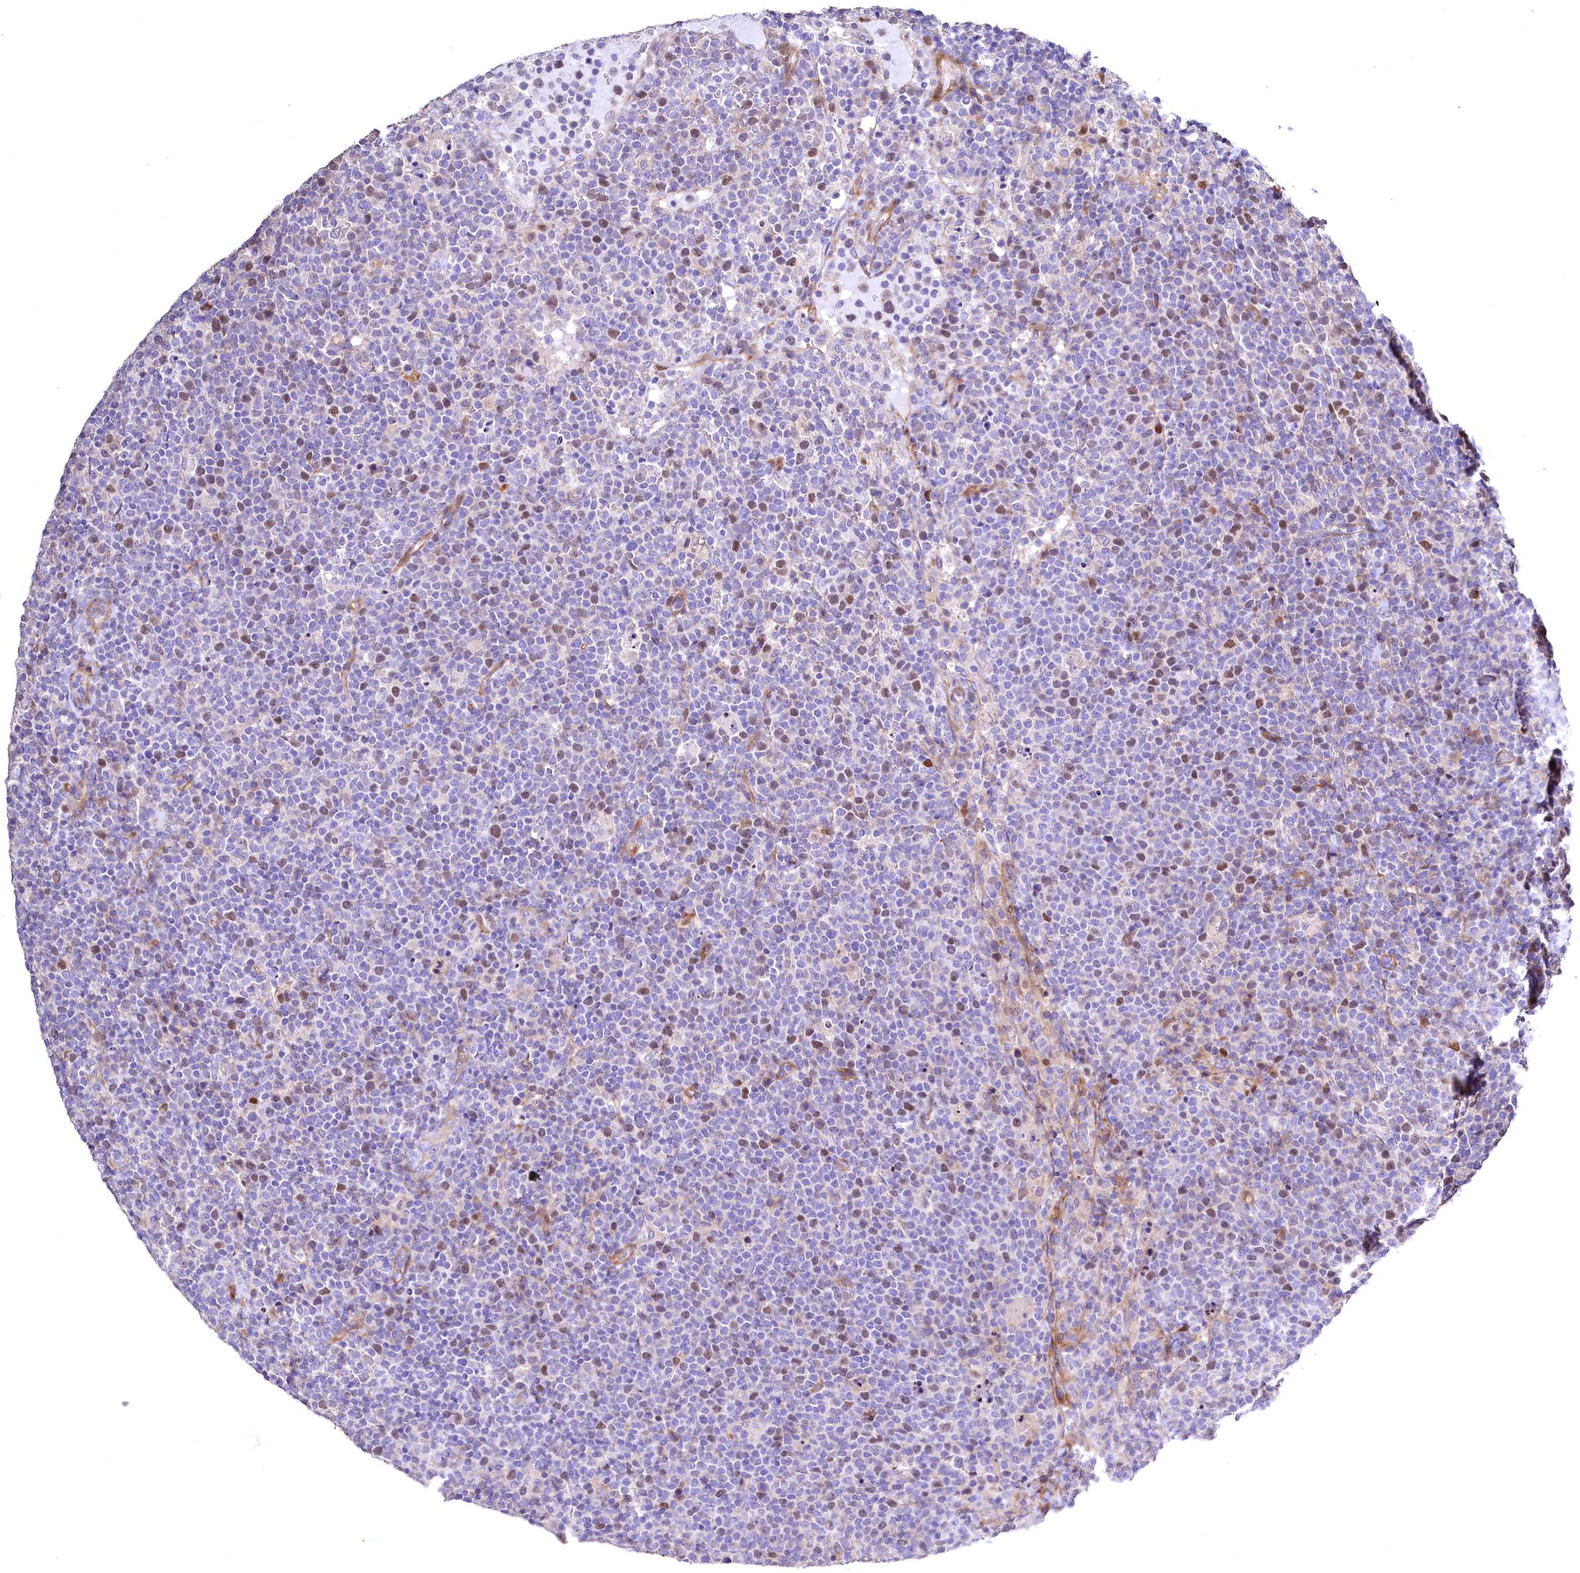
{"staining": {"intensity": "weak", "quantity": "25%-75%", "location": "nuclear"}, "tissue": "lymphoma", "cell_type": "Tumor cells", "image_type": "cancer", "snomed": [{"axis": "morphology", "description": "Malignant lymphoma, non-Hodgkin's type, High grade"}, {"axis": "topography", "description": "Lymph node"}], "caption": "Approximately 25%-75% of tumor cells in human malignant lymphoma, non-Hodgkin's type (high-grade) display weak nuclear protein expression as visualized by brown immunohistochemical staining.", "gene": "WNT8A", "patient": {"sex": "male", "age": 61}}